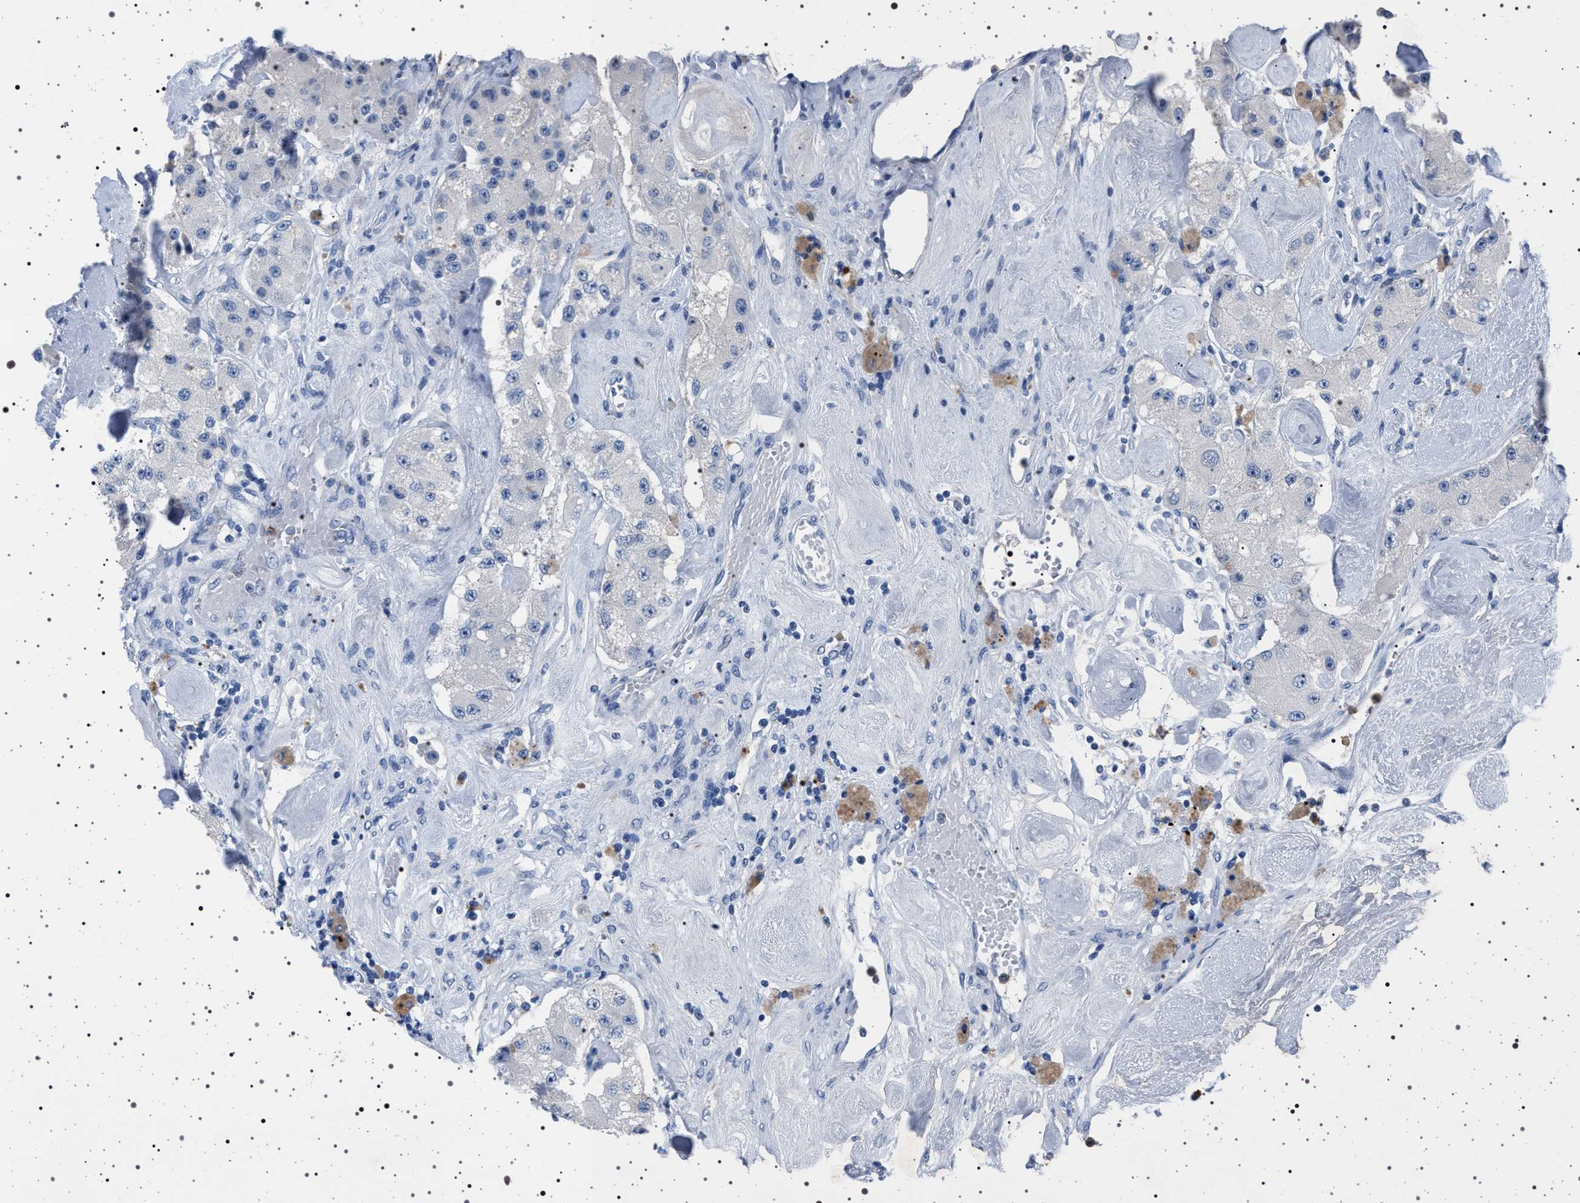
{"staining": {"intensity": "negative", "quantity": "none", "location": "none"}, "tissue": "carcinoid", "cell_type": "Tumor cells", "image_type": "cancer", "snomed": [{"axis": "morphology", "description": "Carcinoid, malignant, NOS"}, {"axis": "topography", "description": "Pancreas"}], "caption": "Immunohistochemical staining of human carcinoid shows no significant staining in tumor cells. Brightfield microscopy of immunohistochemistry (IHC) stained with DAB (3,3'-diaminobenzidine) (brown) and hematoxylin (blue), captured at high magnification.", "gene": "NAT9", "patient": {"sex": "male", "age": 41}}